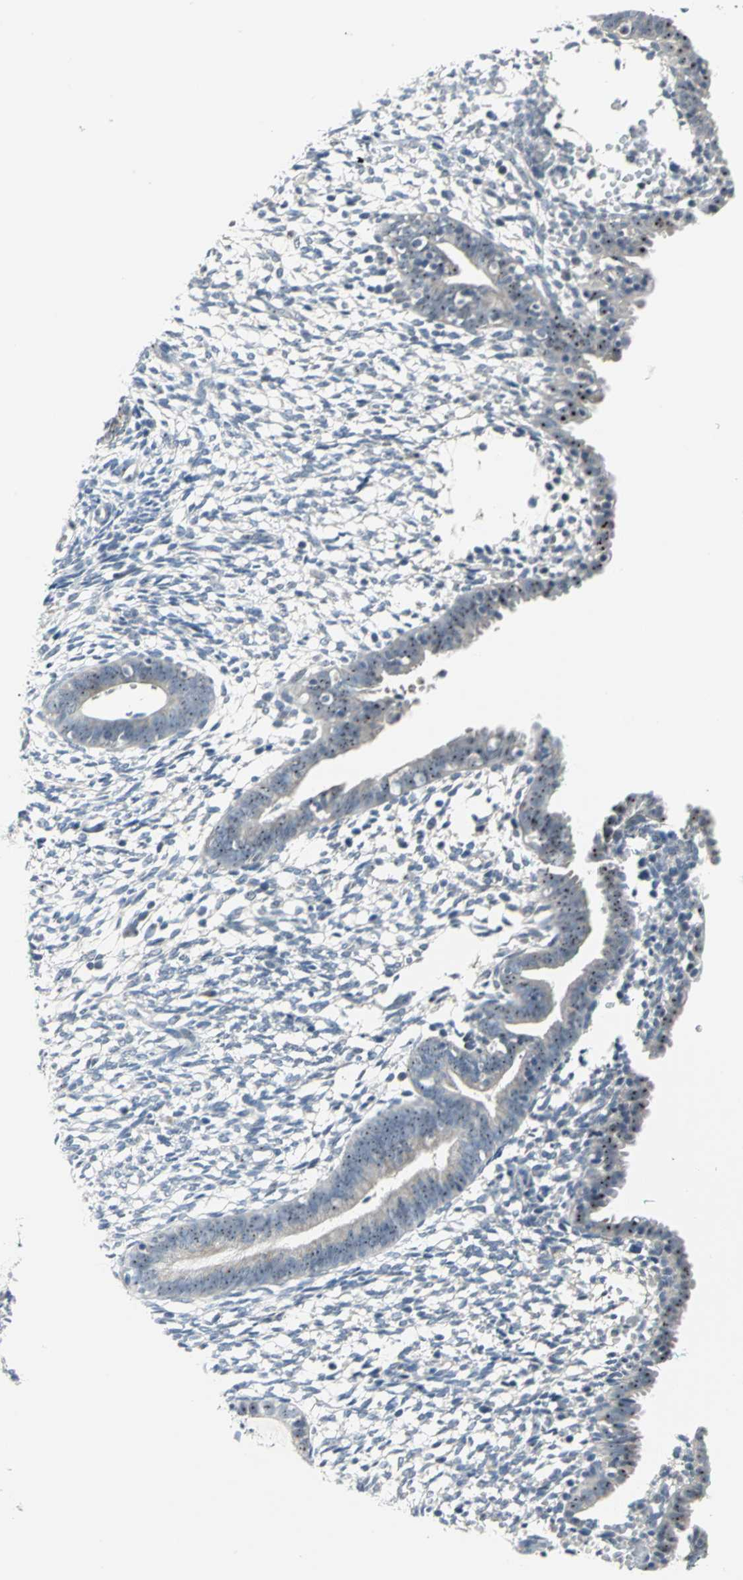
{"staining": {"intensity": "negative", "quantity": "none", "location": "none"}, "tissue": "endometrium", "cell_type": "Cells in endometrial stroma", "image_type": "normal", "snomed": [{"axis": "morphology", "description": "Normal tissue, NOS"}, {"axis": "morphology", "description": "Atrophy, NOS"}, {"axis": "topography", "description": "Uterus"}, {"axis": "topography", "description": "Endometrium"}], "caption": "A high-resolution photomicrograph shows IHC staining of normal endometrium, which shows no significant staining in cells in endometrial stroma.", "gene": "MYBBP1A", "patient": {"sex": "female", "age": 68}}